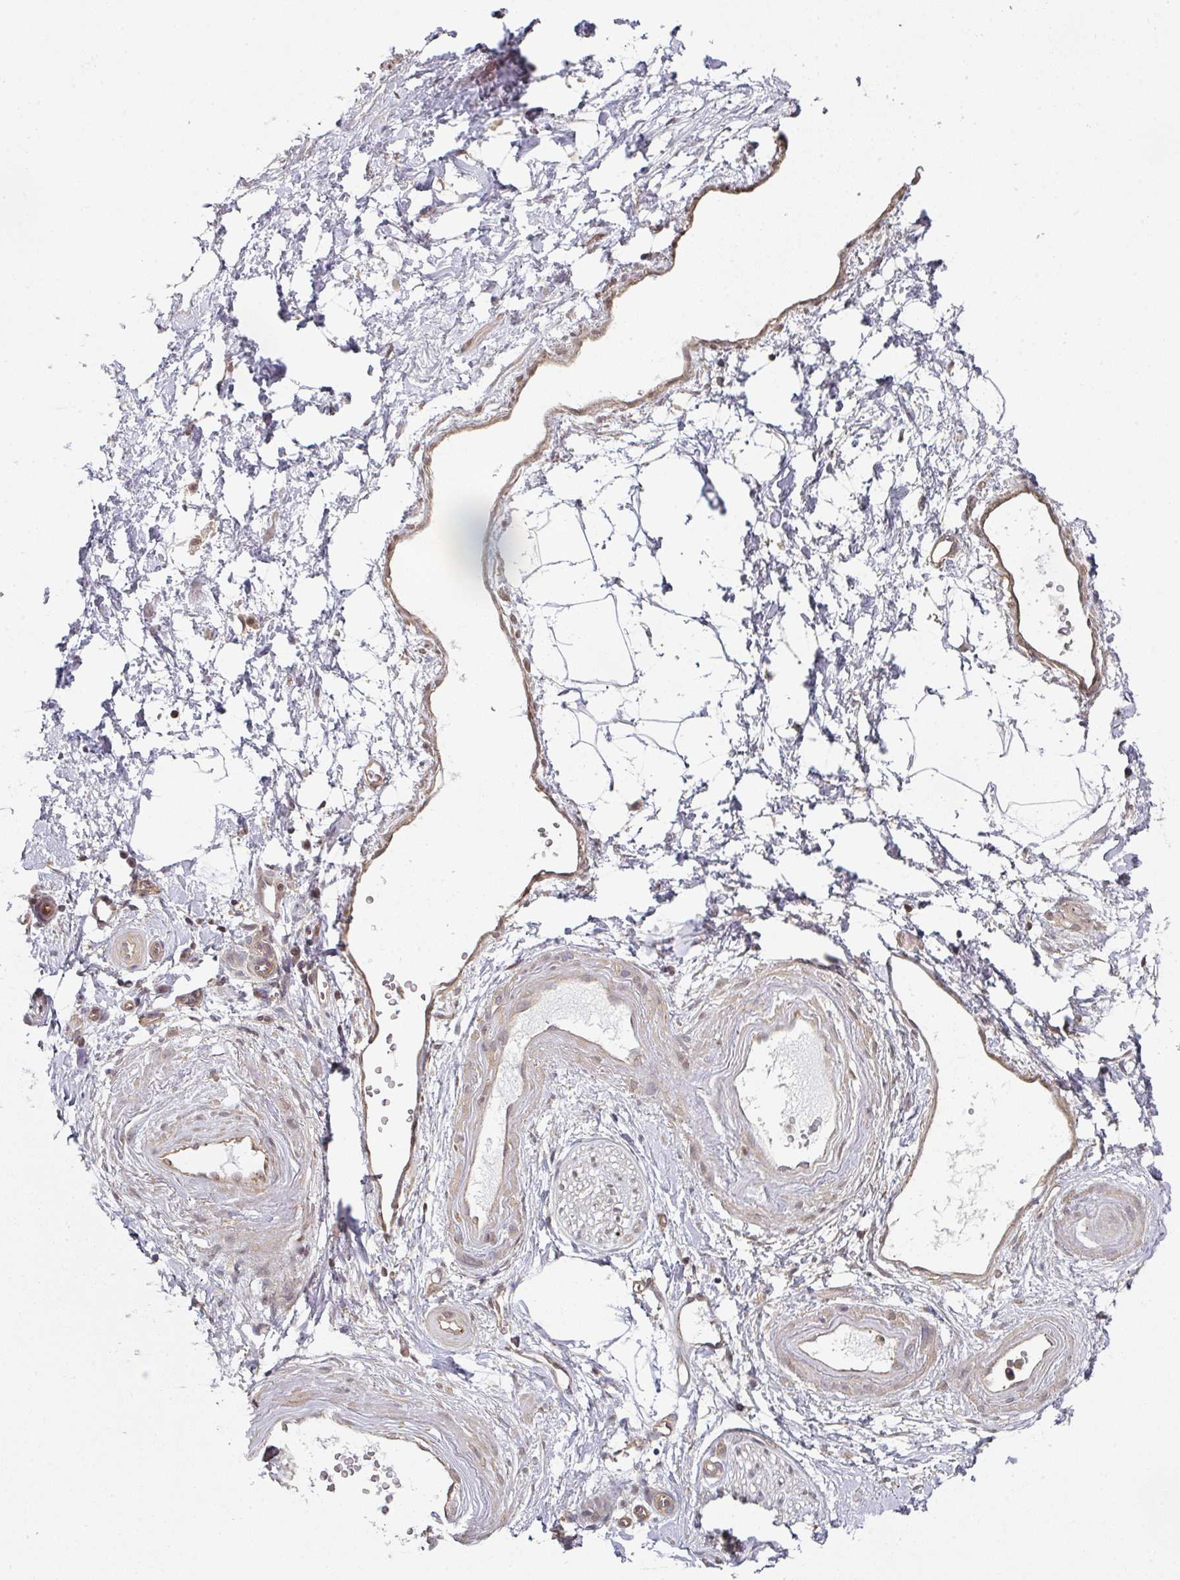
{"staining": {"intensity": "negative", "quantity": "none", "location": "none"}, "tissue": "adipose tissue", "cell_type": "Adipocytes", "image_type": "normal", "snomed": [{"axis": "morphology", "description": "Normal tissue, NOS"}, {"axis": "topography", "description": "Prostate"}, {"axis": "topography", "description": "Peripheral nerve tissue"}], "caption": "Human adipose tissue stained for a protein using immunohistochemistry shows no staining in adipocytes.", "gene": "PSME3IP1", "patient": {"sex": "male", "age": 55}}